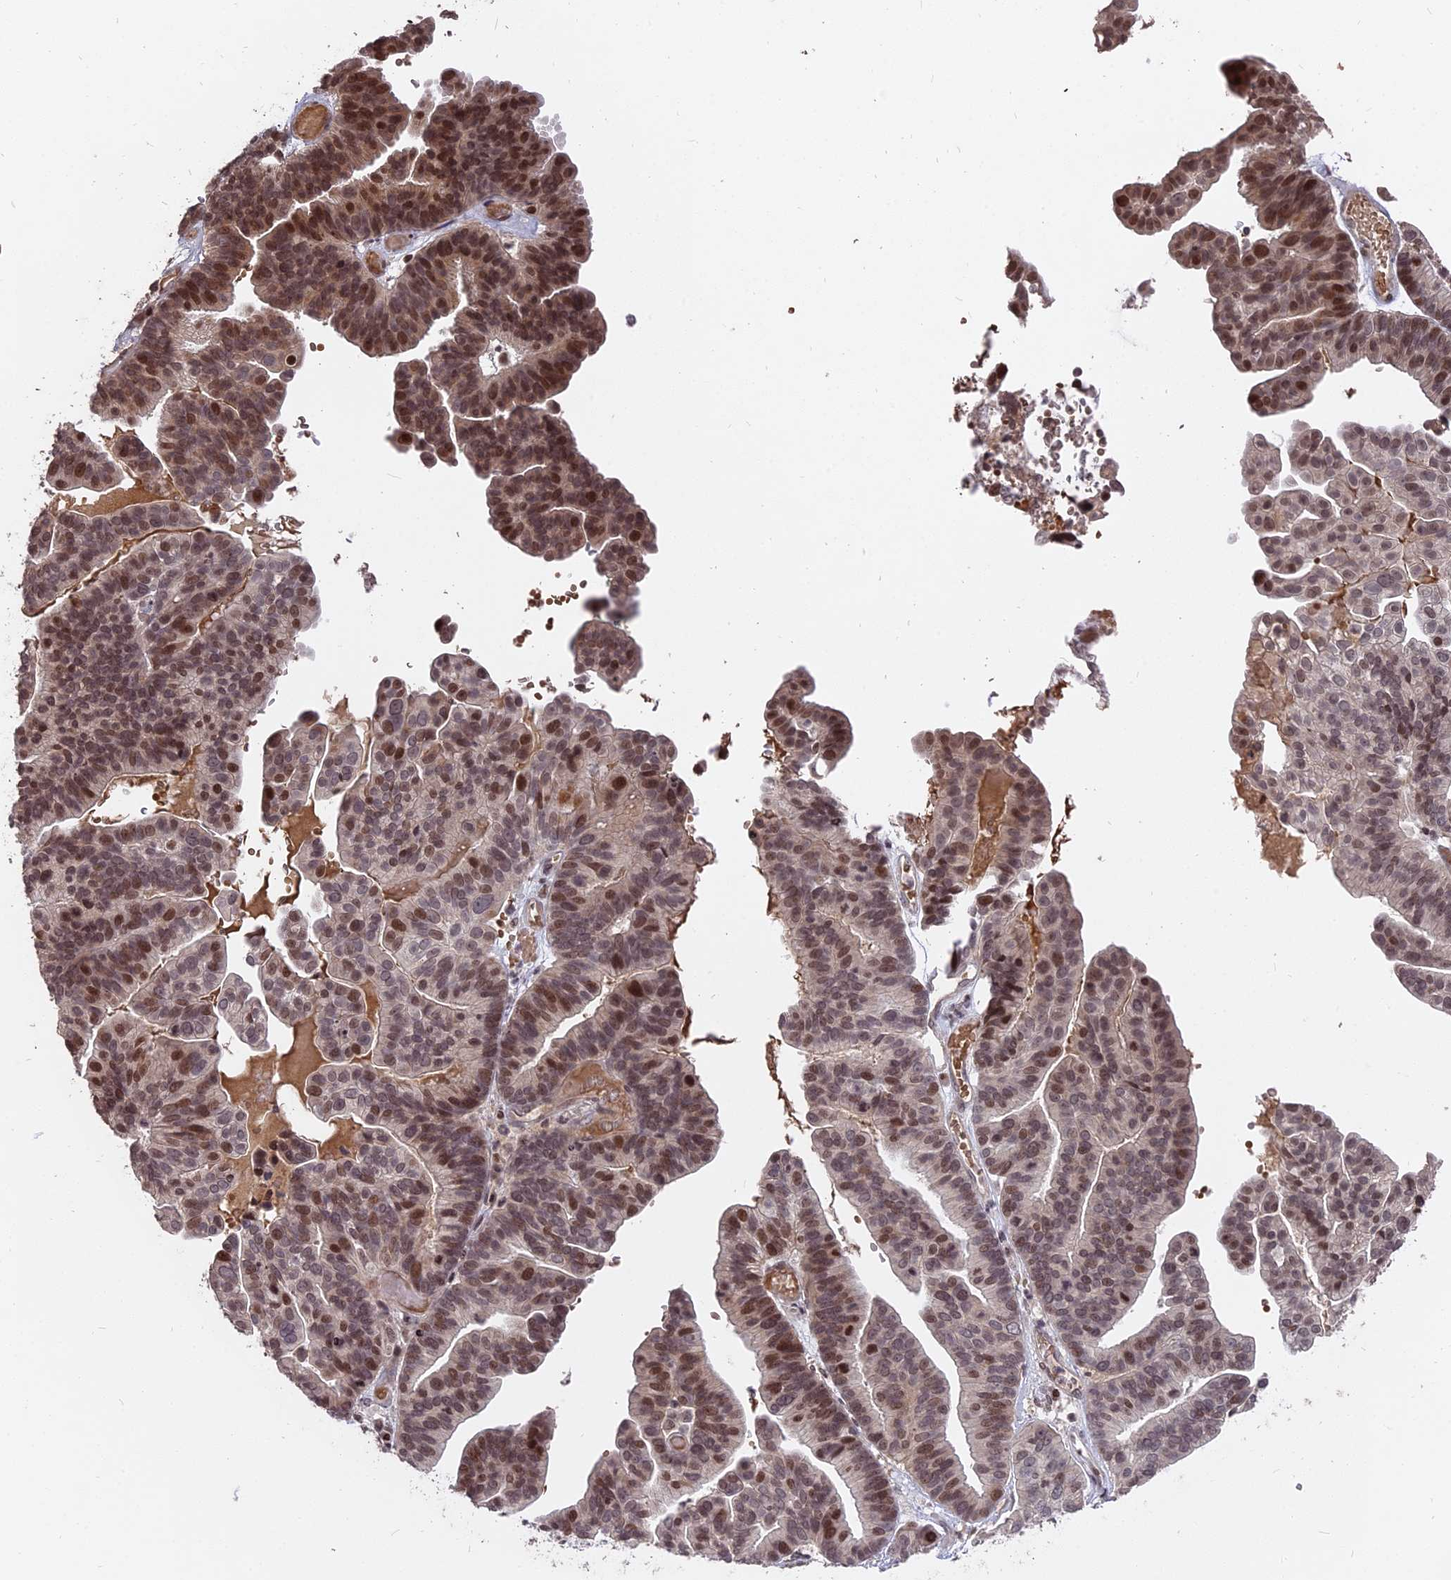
{"staining": {"intensity": "moderate", "quantity": ">75%", "location": "nuclear"}, "tissue": "ovarian cancer", "cell_type": "Tumor cells", "image_type": "cancer", "snomed": [{"axis": "morphology", "description": "Cystadenocarcinoma, serous, NOS"}, {"axis": "topography", "description": "Ovary"}], "caption": "Protein staining exhibits moderate nuclear positivity in about >75% of tumor cells in ovarian cancer (serous cystadenocarcinoma).", "gene": "NR1H3", "patient": {"sex": "female", "age": 56}}